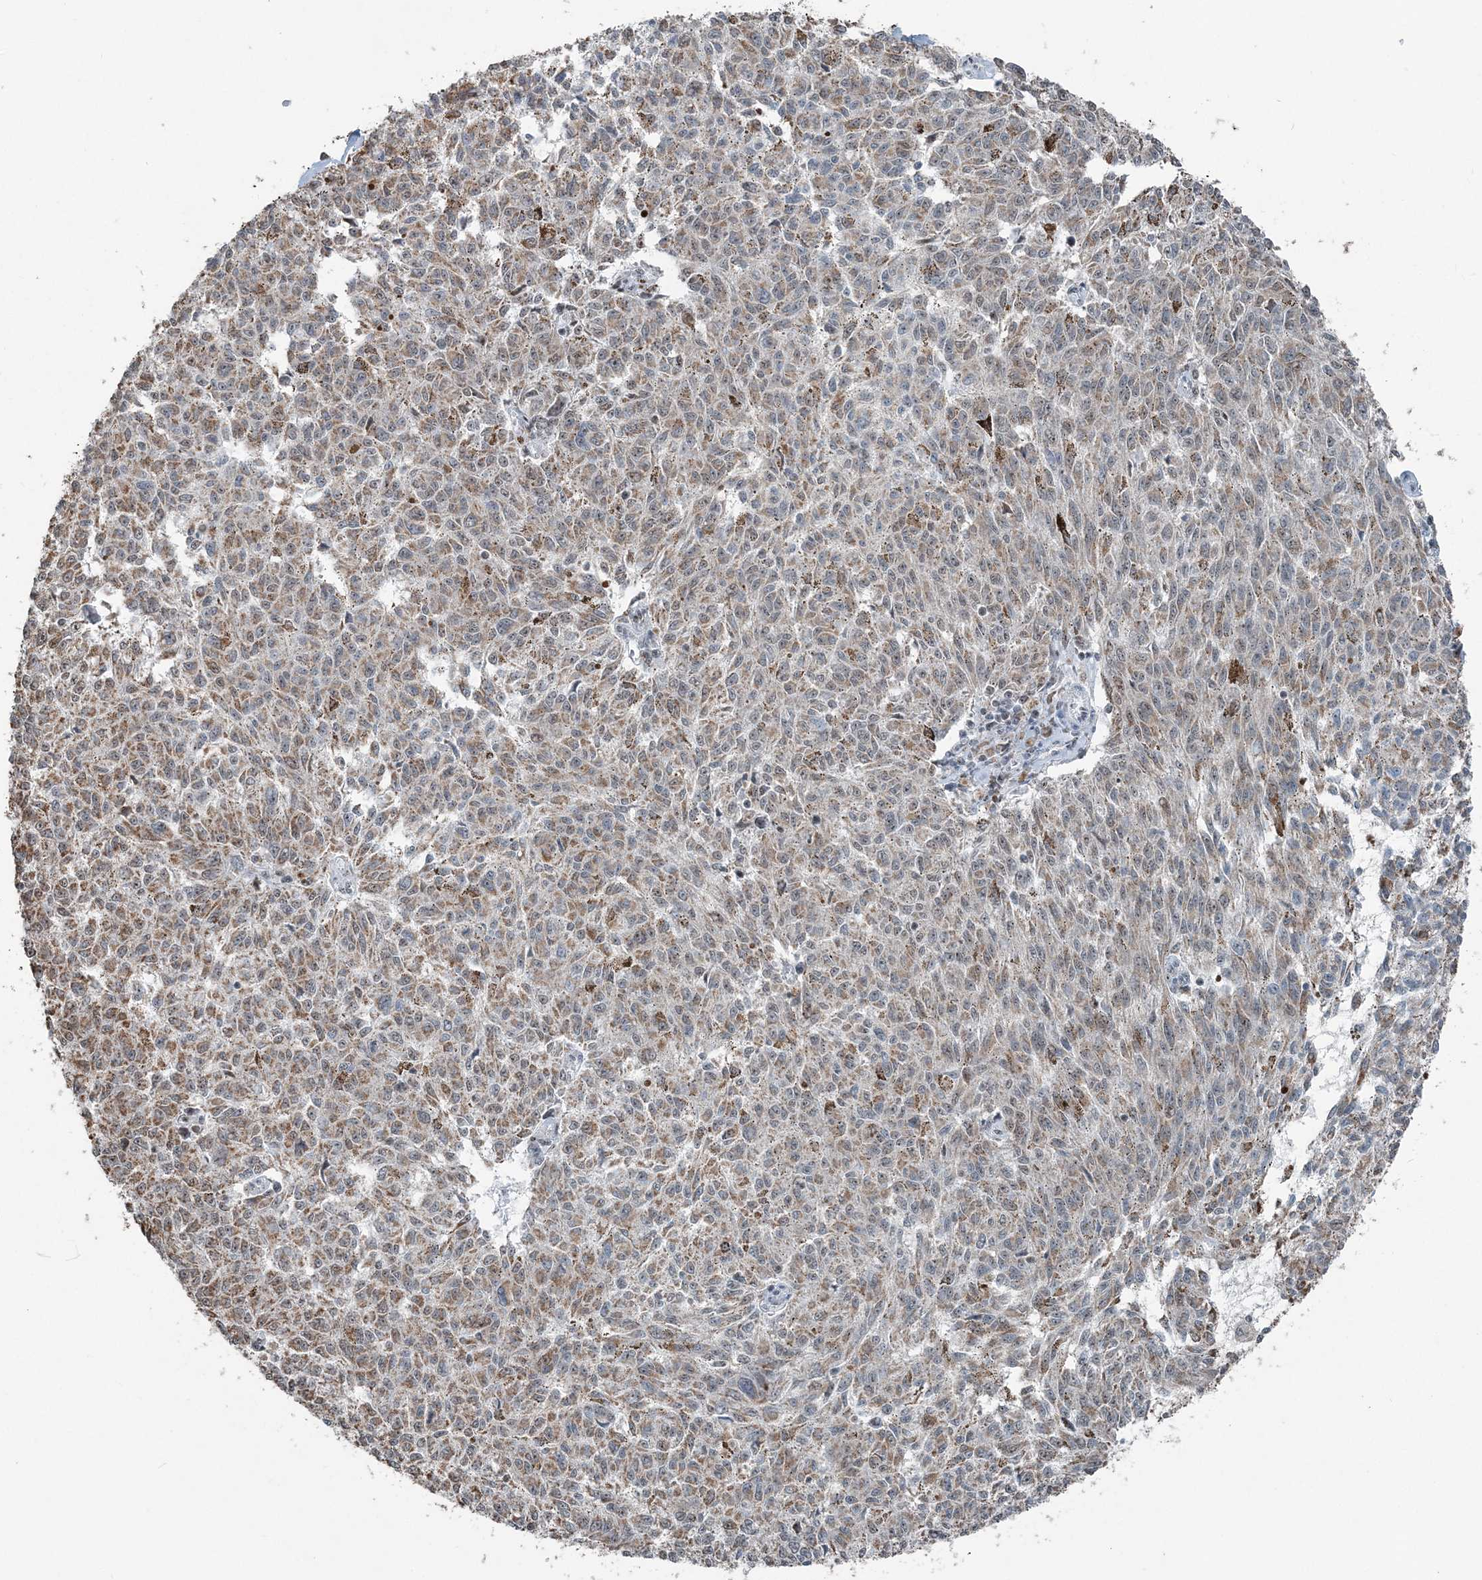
{"staining": {"intensity": "moderate", "quantity": ">75%", "location": "cytoplasmic/membranous"}, "tissue": "melanoma", "cell_type": "Tumor cells", "image_type": "cancer", "snomed": [{"axis": "morphology", "description": "Malignant melanoma, NOS"}, {"axis": "topography", "description": "Skin"}], "caption": "Immunohistochemical staining of malignant melanoma displays moderate cytoplasmic/membranous protein positivity in approximately >75% of tumor cells.", "gene": "SUCLG1", "patient": {"sex": "female", "age": 72}}